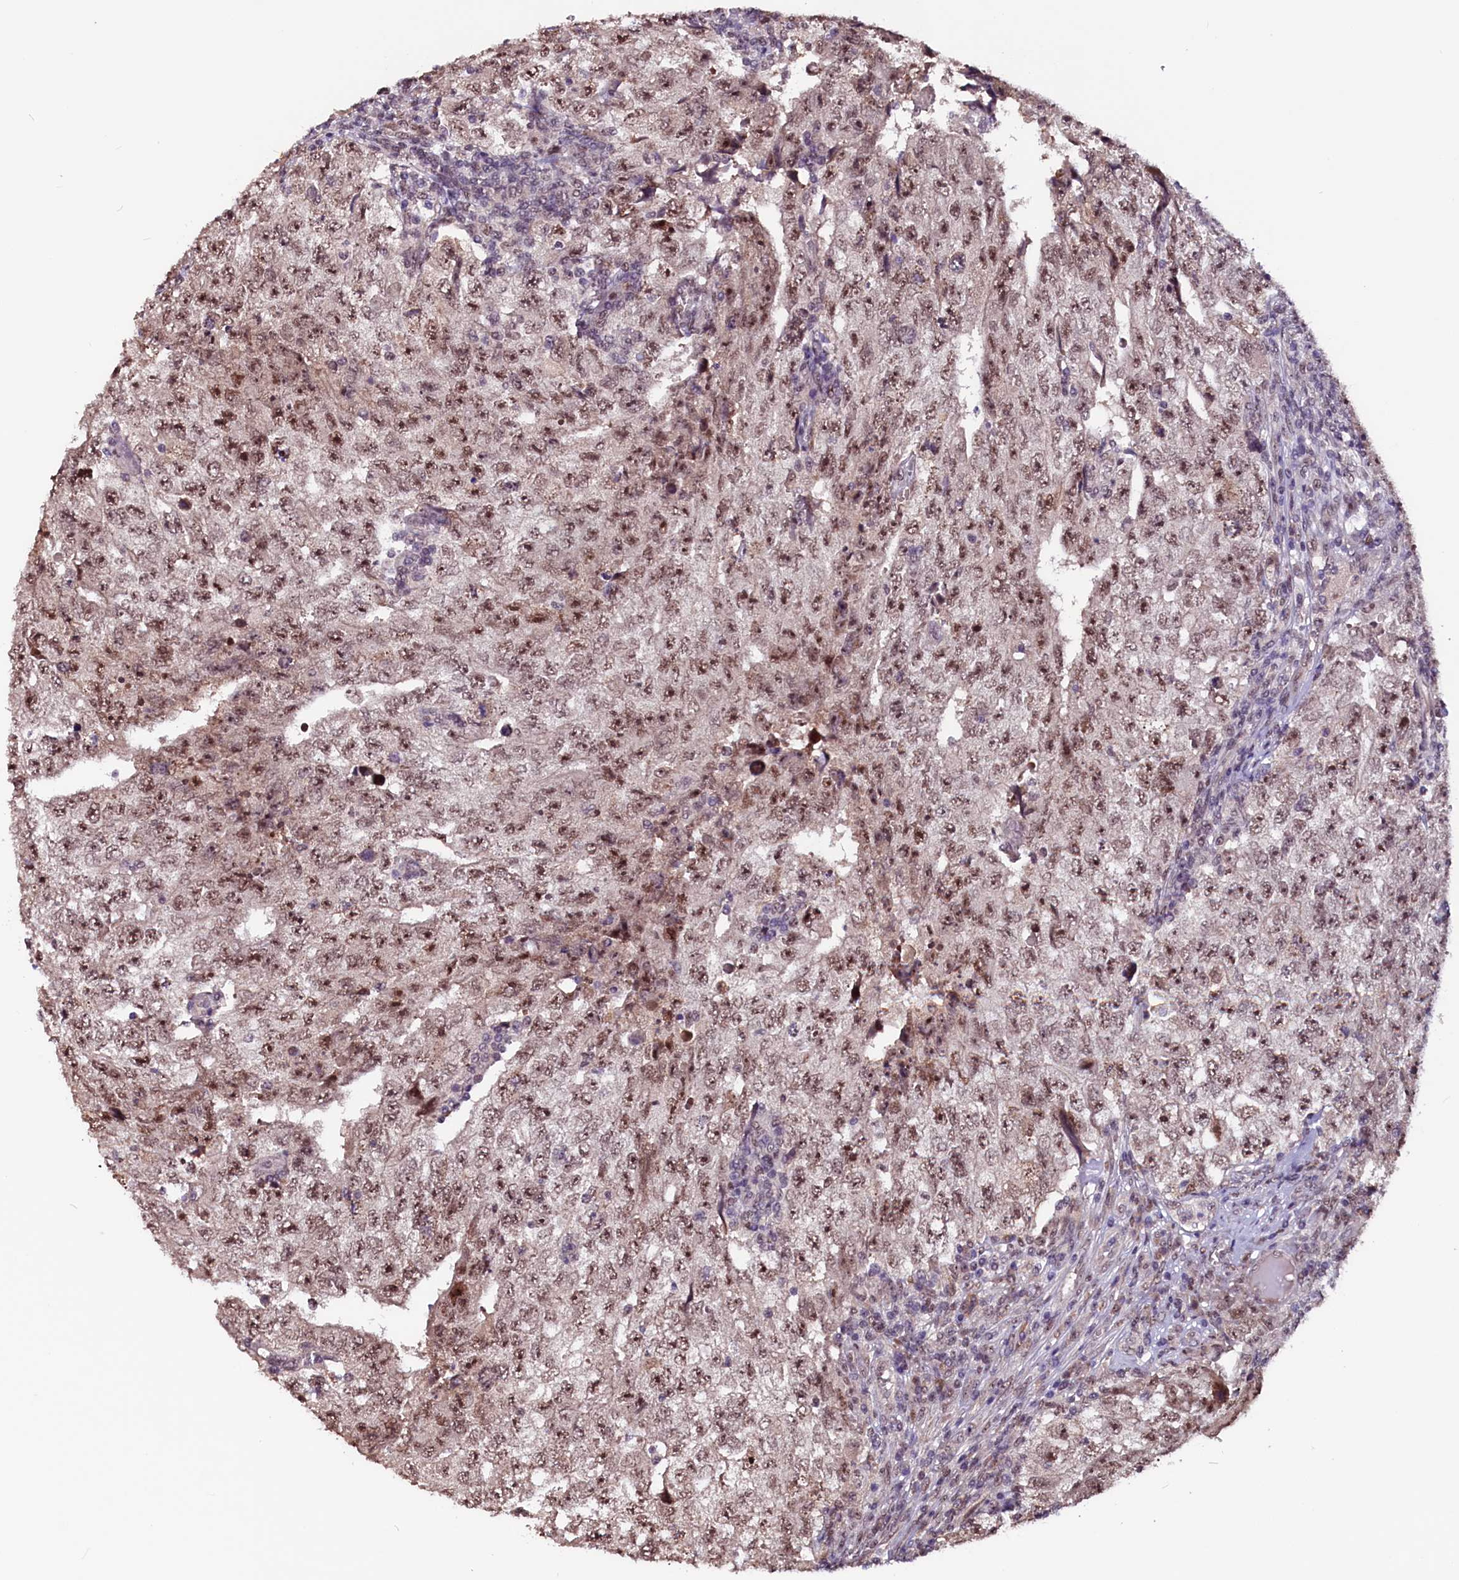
{"staining": {"intensity": "moderate", "quantity": ">75%", "location": "nuclear"}, "tissue": "testis cancer", "cell_type": "Tumor cells", "image_type": "cancer", "snomed": [{"axis": "morphology", "description": "Carcinoma, Embryonal, NOS"}, {"axis": "topography", "description": "Testis"}], "caption": "An immunohistochemistry (IHC) image of tumor tissue is shown. Protein staining in brown shows moderate nuclear positivity in embryonal carcinoma (testis) within tumor cells. Nuclei are stained in blue.", "gene": "RNMT", "patient": {"sex": "male", "age": 17}}